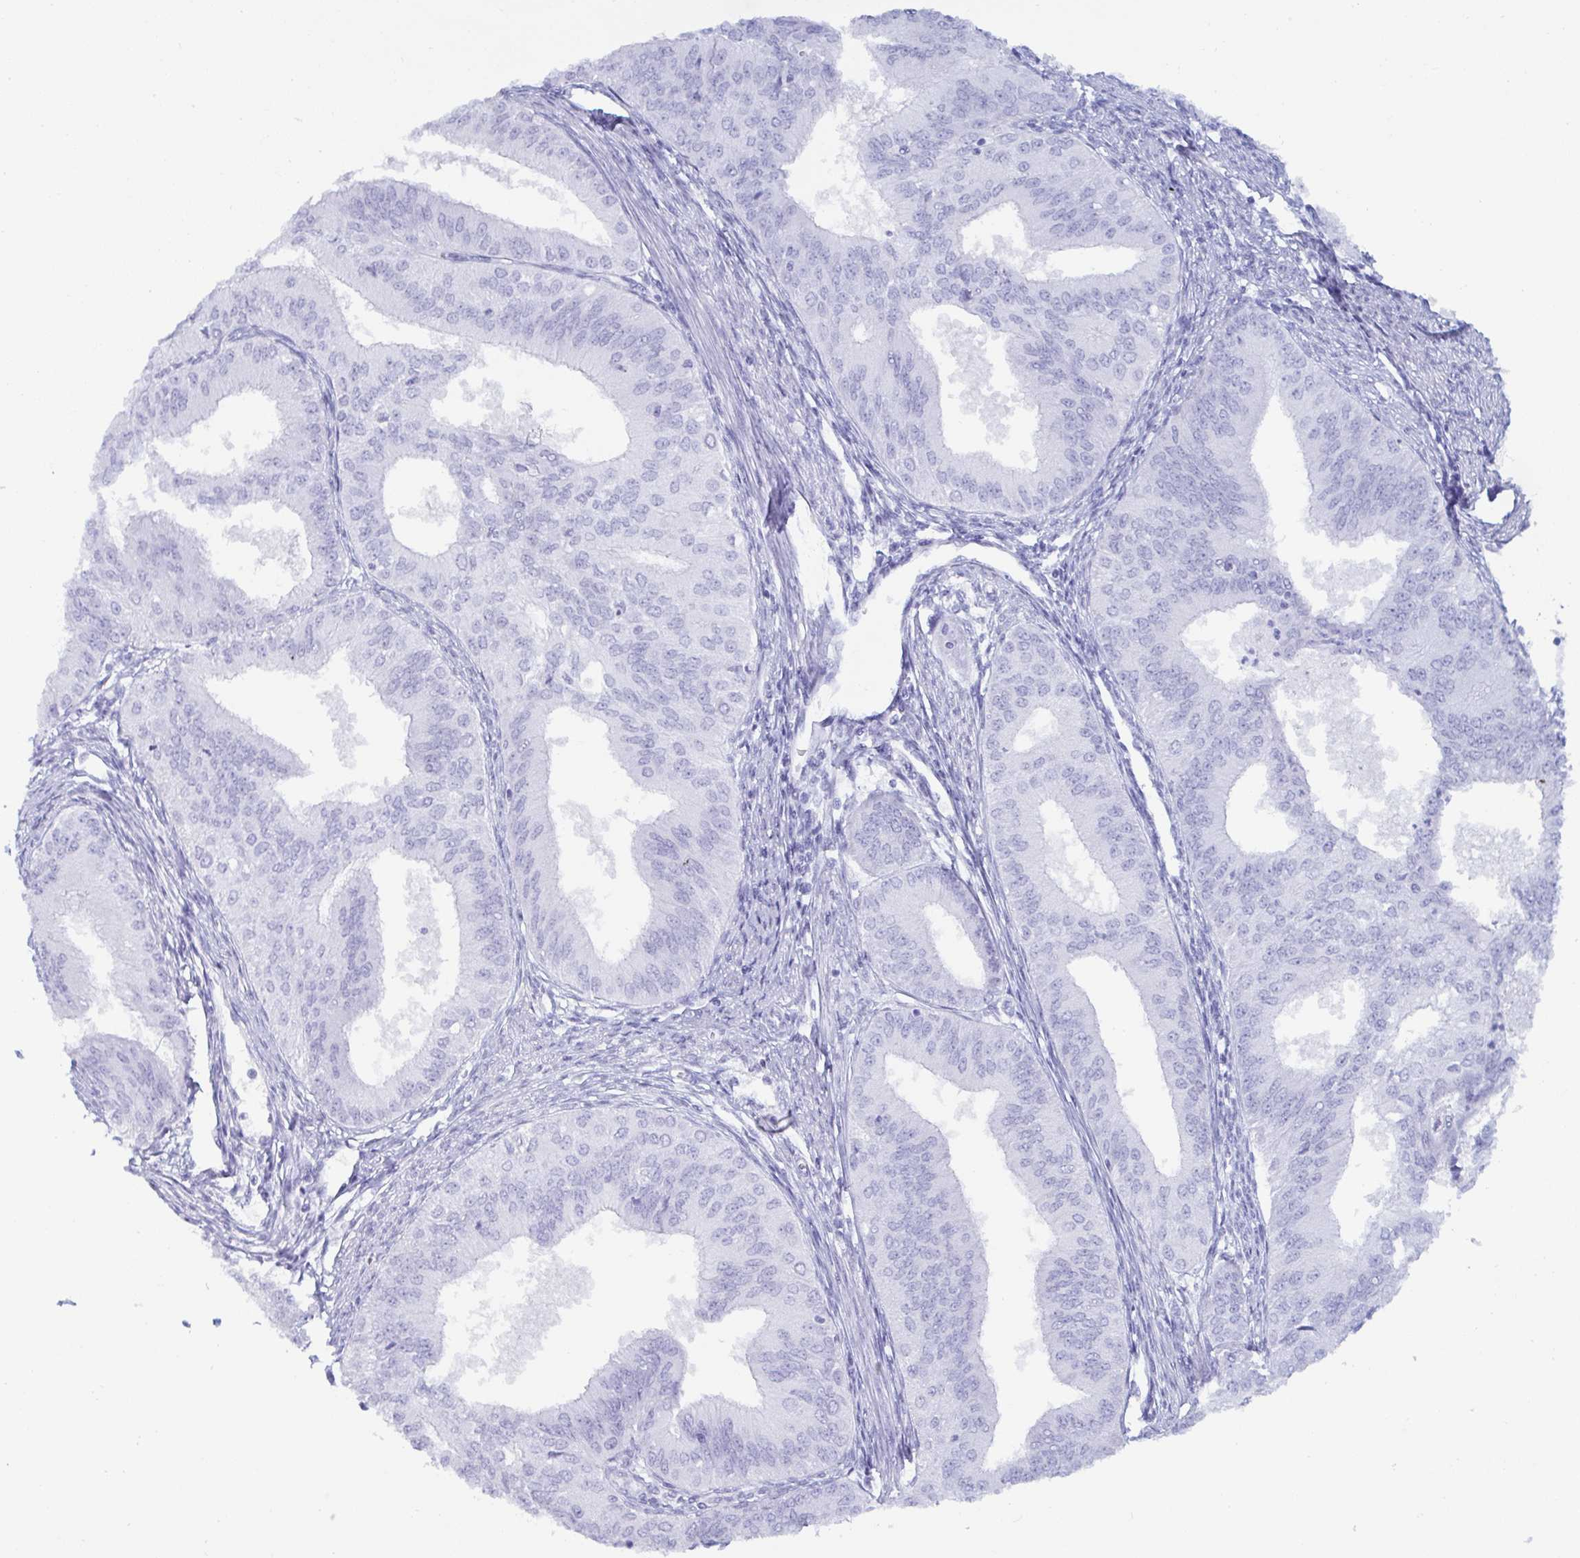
{"staining": {"intensity": "negative", "quantity": "none", "location": "none"}, "tissue": "endometrial cancer", "cell_type": "Tumor cells", "image_type": "cancer", "snomed": [{"axis": "morphology", "description": "Adenocarcinoma, NOS"}, {"axis": "topography", "description": "Endometrium"}], "caption": "There is no significant staining in tumor cells of endometrial cancer.", "gene": "MRGPRG", "patient": {"sex": "female", "age": 50}}